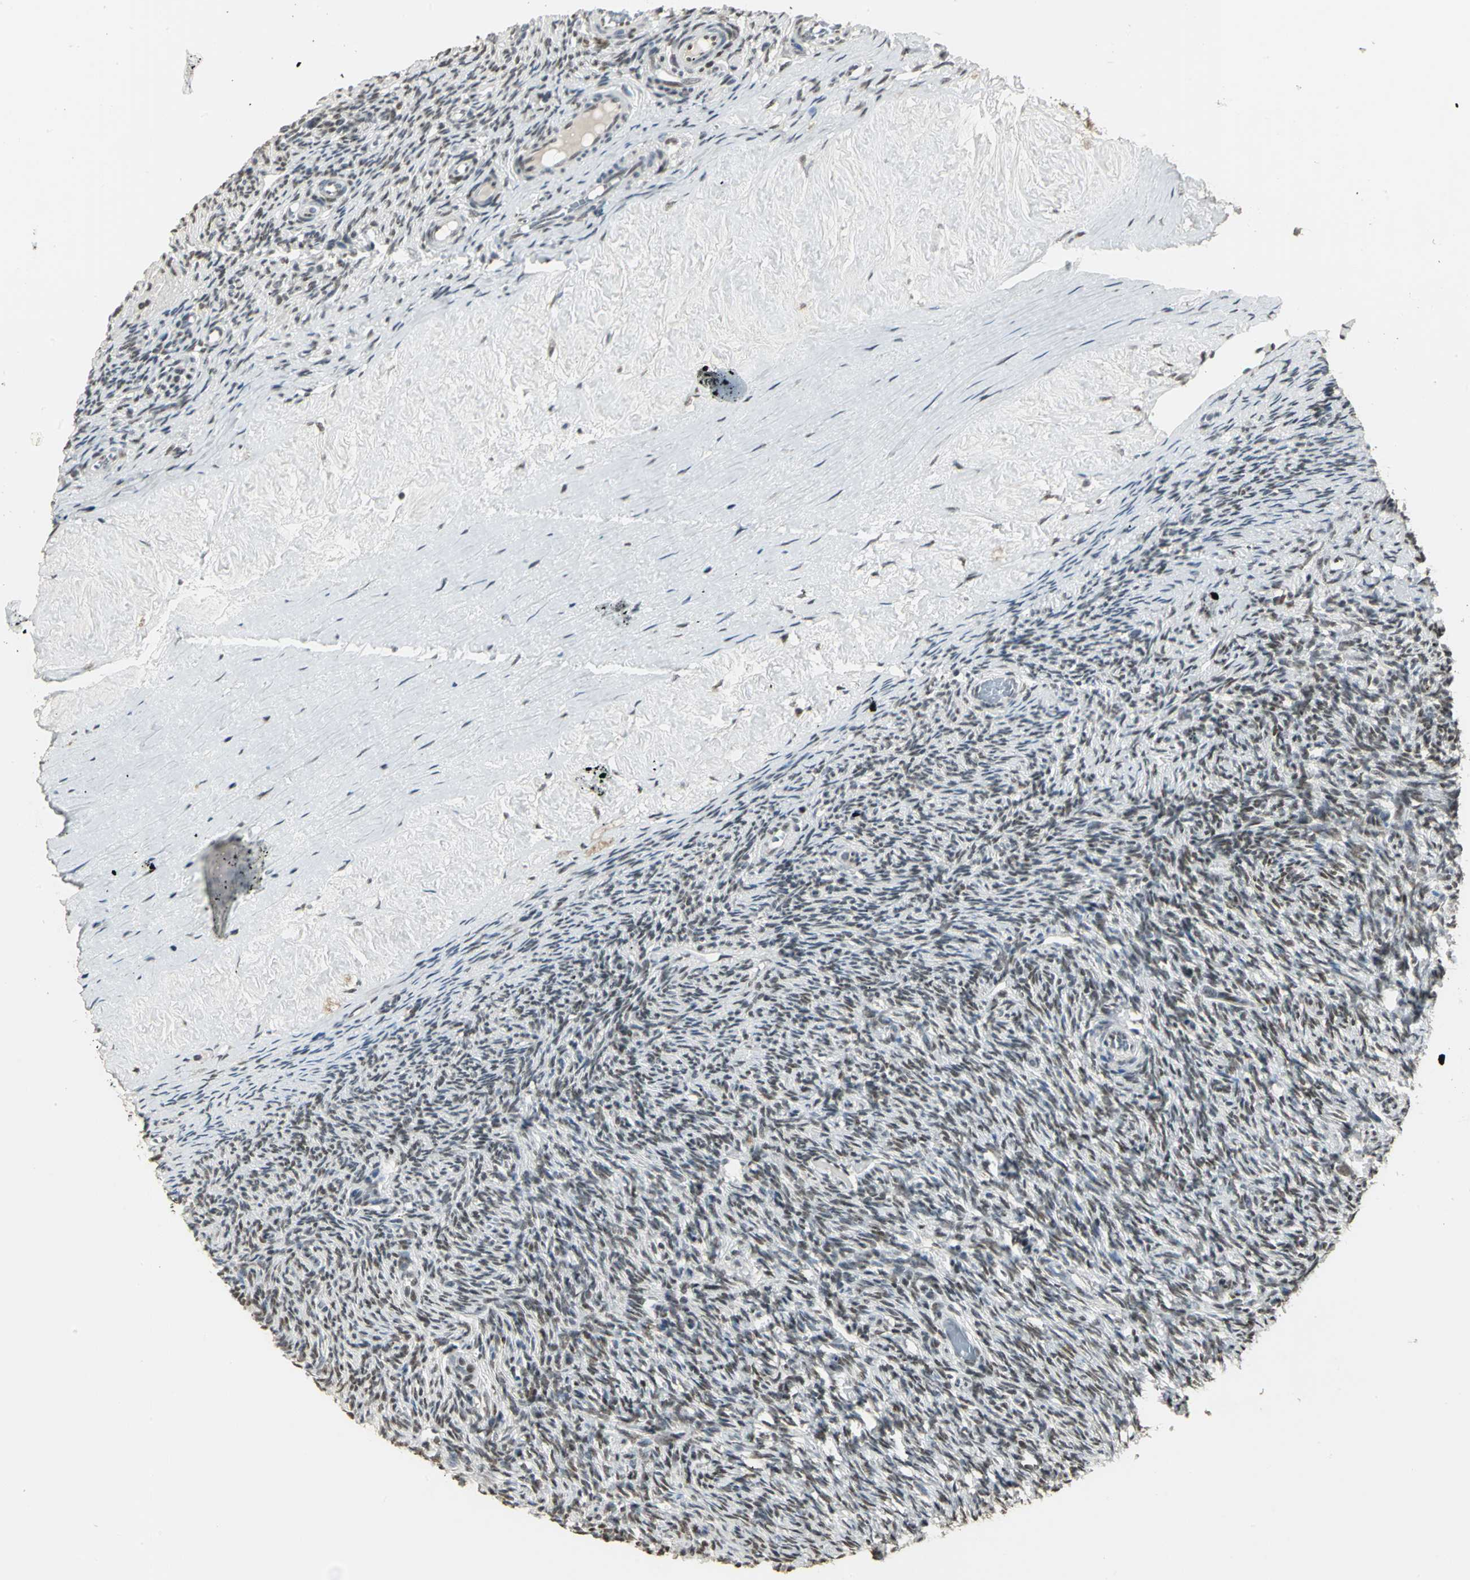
{"staining": {"intensity": "moderate", "quantity": ">75%", "location": "nuclear"}, "tissue": "ovary", "cell_type": "Ovarian stroma cells", "image_type": "normal", "snomed": [{"axis": "morphology", "description": "Normal tissue, NOS"}, {"axis": "topography", "description": "Ovary"}], "caption": "Ovarian stroma cells show medium levels of moderate nuclear positivity in approximately >75% of cells in unremarkable ovary. Using DAB (3,3'-diaminobenzidine) (brown) and hematoxylin (blue) stains, captured at high magnification using brightfield microscopy.", "gene": "CBX3", "patient": {"sex": "female", "age": 60}}